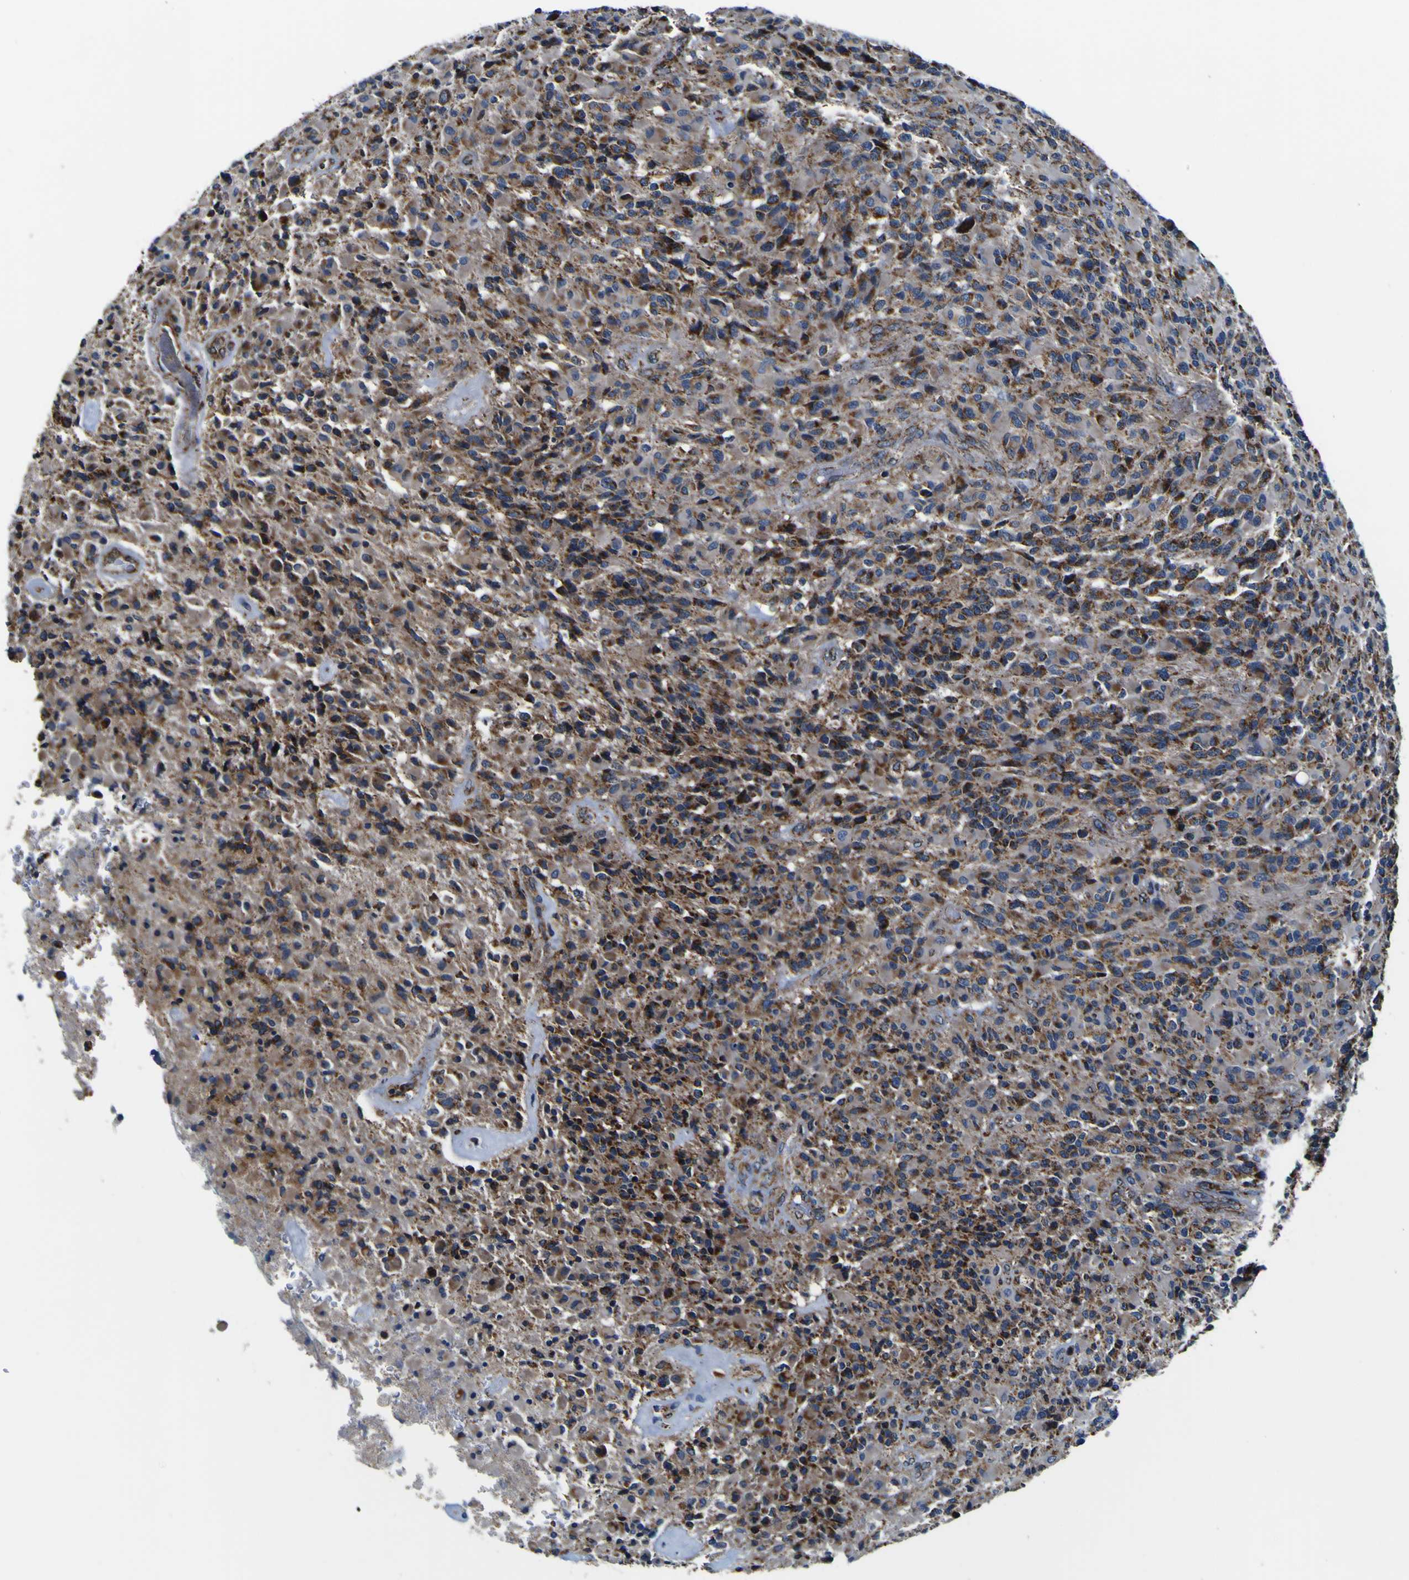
{"staining": {"intensity": "strong", "quantity": ">75%", "location": "cytoplasmic/membranous"}, "tissue": "glioma", "cell_type": "Tumor cells", "image_type": "cancer", "snomed": [{"axis": "morphology", "description": "Glioma, malignant, High grade"}, {"axis": "topography", "description": "Brain"}], "caption": "Immunohistochemical staining of human glioma exhibits high levels of strong cytoplasmic/membranous protein expression in about >75% of tumor cells.", "gene": "PTRH2", "patient": {"sex": "male", "age": 71}}